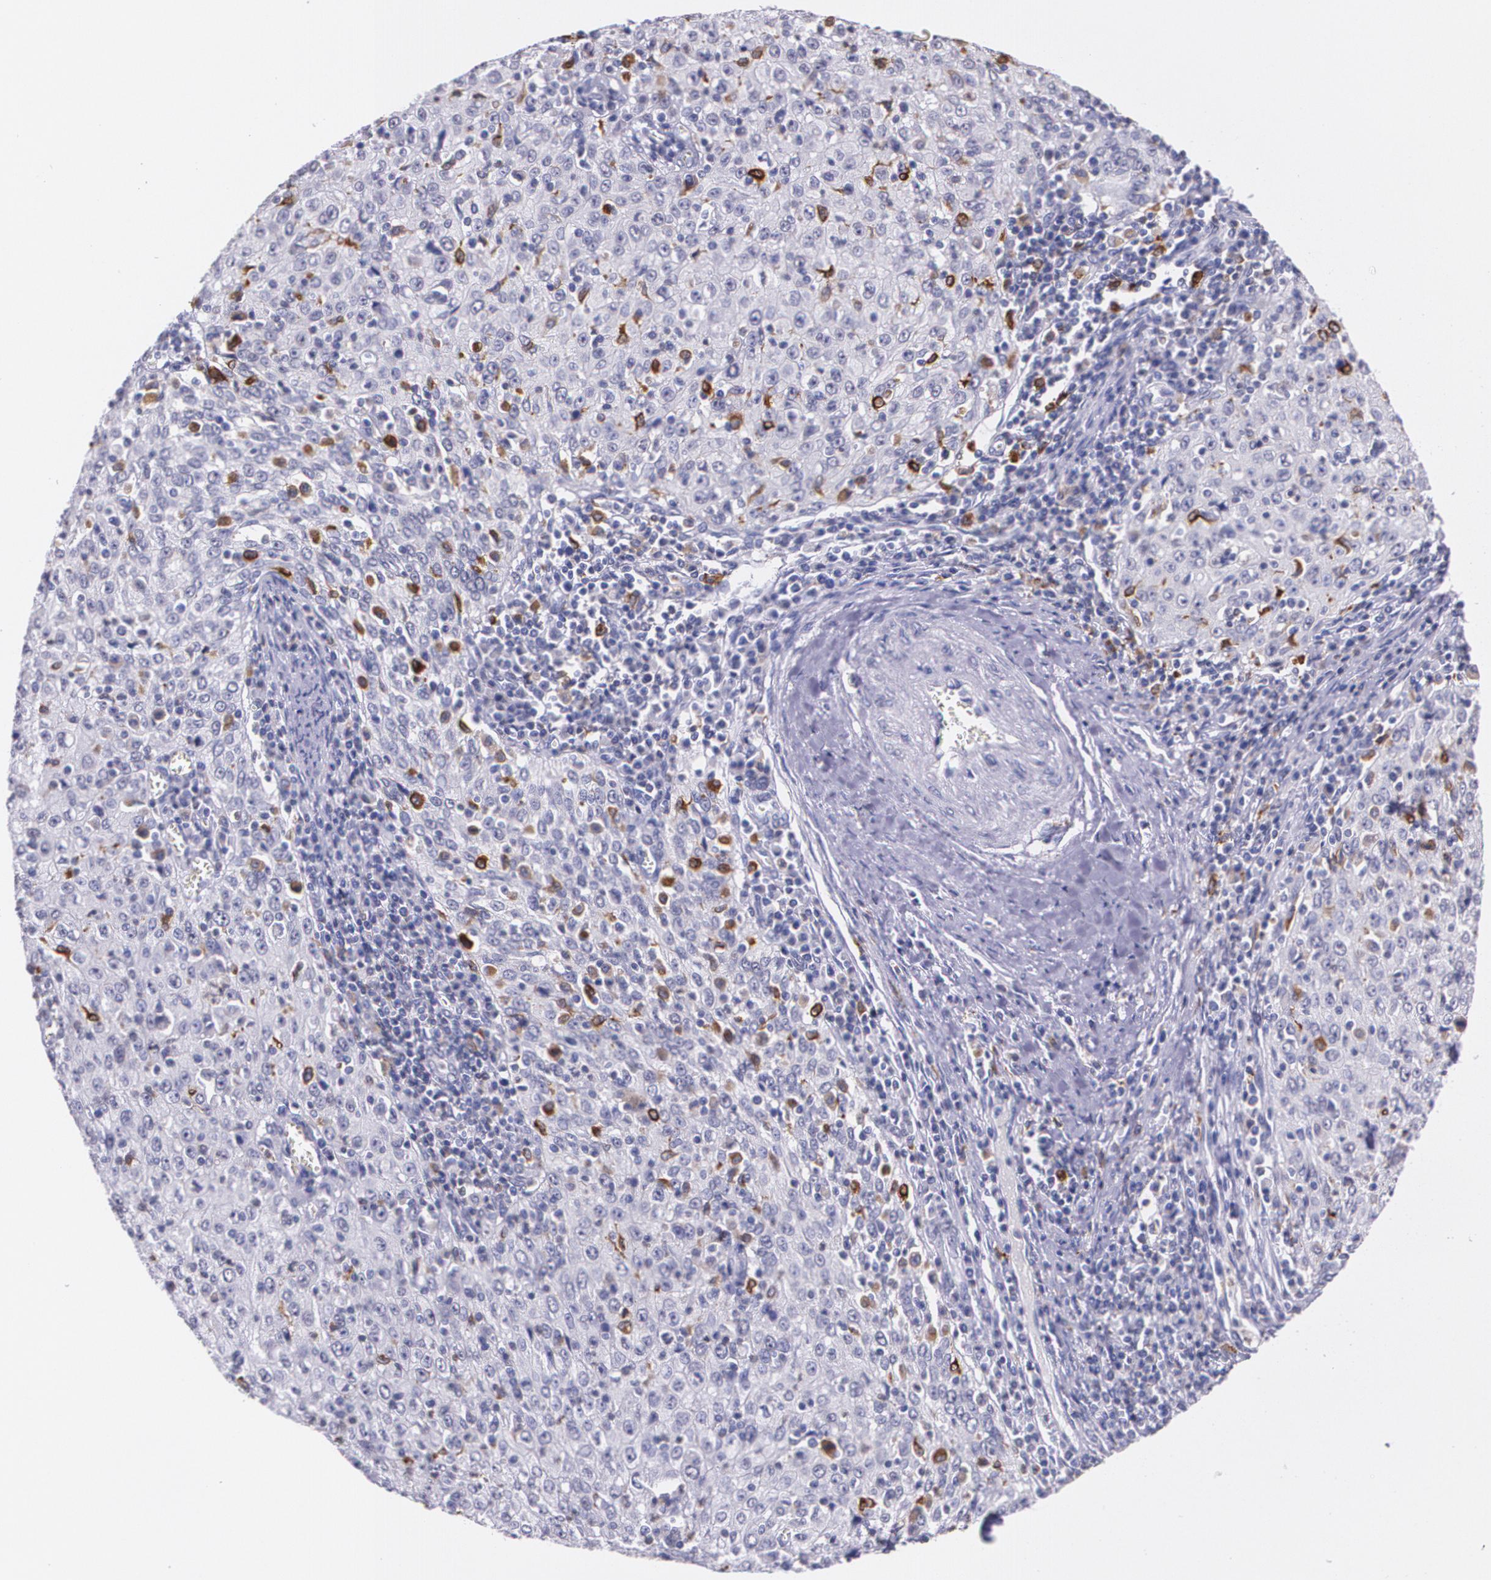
{"staining": {"intensity": "negative", "quantity": "none", "location": "none"}, "tissue": "cervical cancer", "cell_type": "Tumor cells", "image_type": "cancer", "snomed": [{"axis": "morphology", "description": "Squamous cell carcinoma, NOS"}, {"axis": "topography", "description": "Cervix"}], "caption": "Tumor cells show no significant protein positivity in cervical cancer (squamous cell carcinoma). The staining was performed using DAB (3,3'-diaminobenzidine) to visualize the protein expression in brown, while the nuclei were stained in blue with hematoxylin (Magnification: 20x).", "gene": "RTN1", "patient": {"sex": "female", "age": 27}}